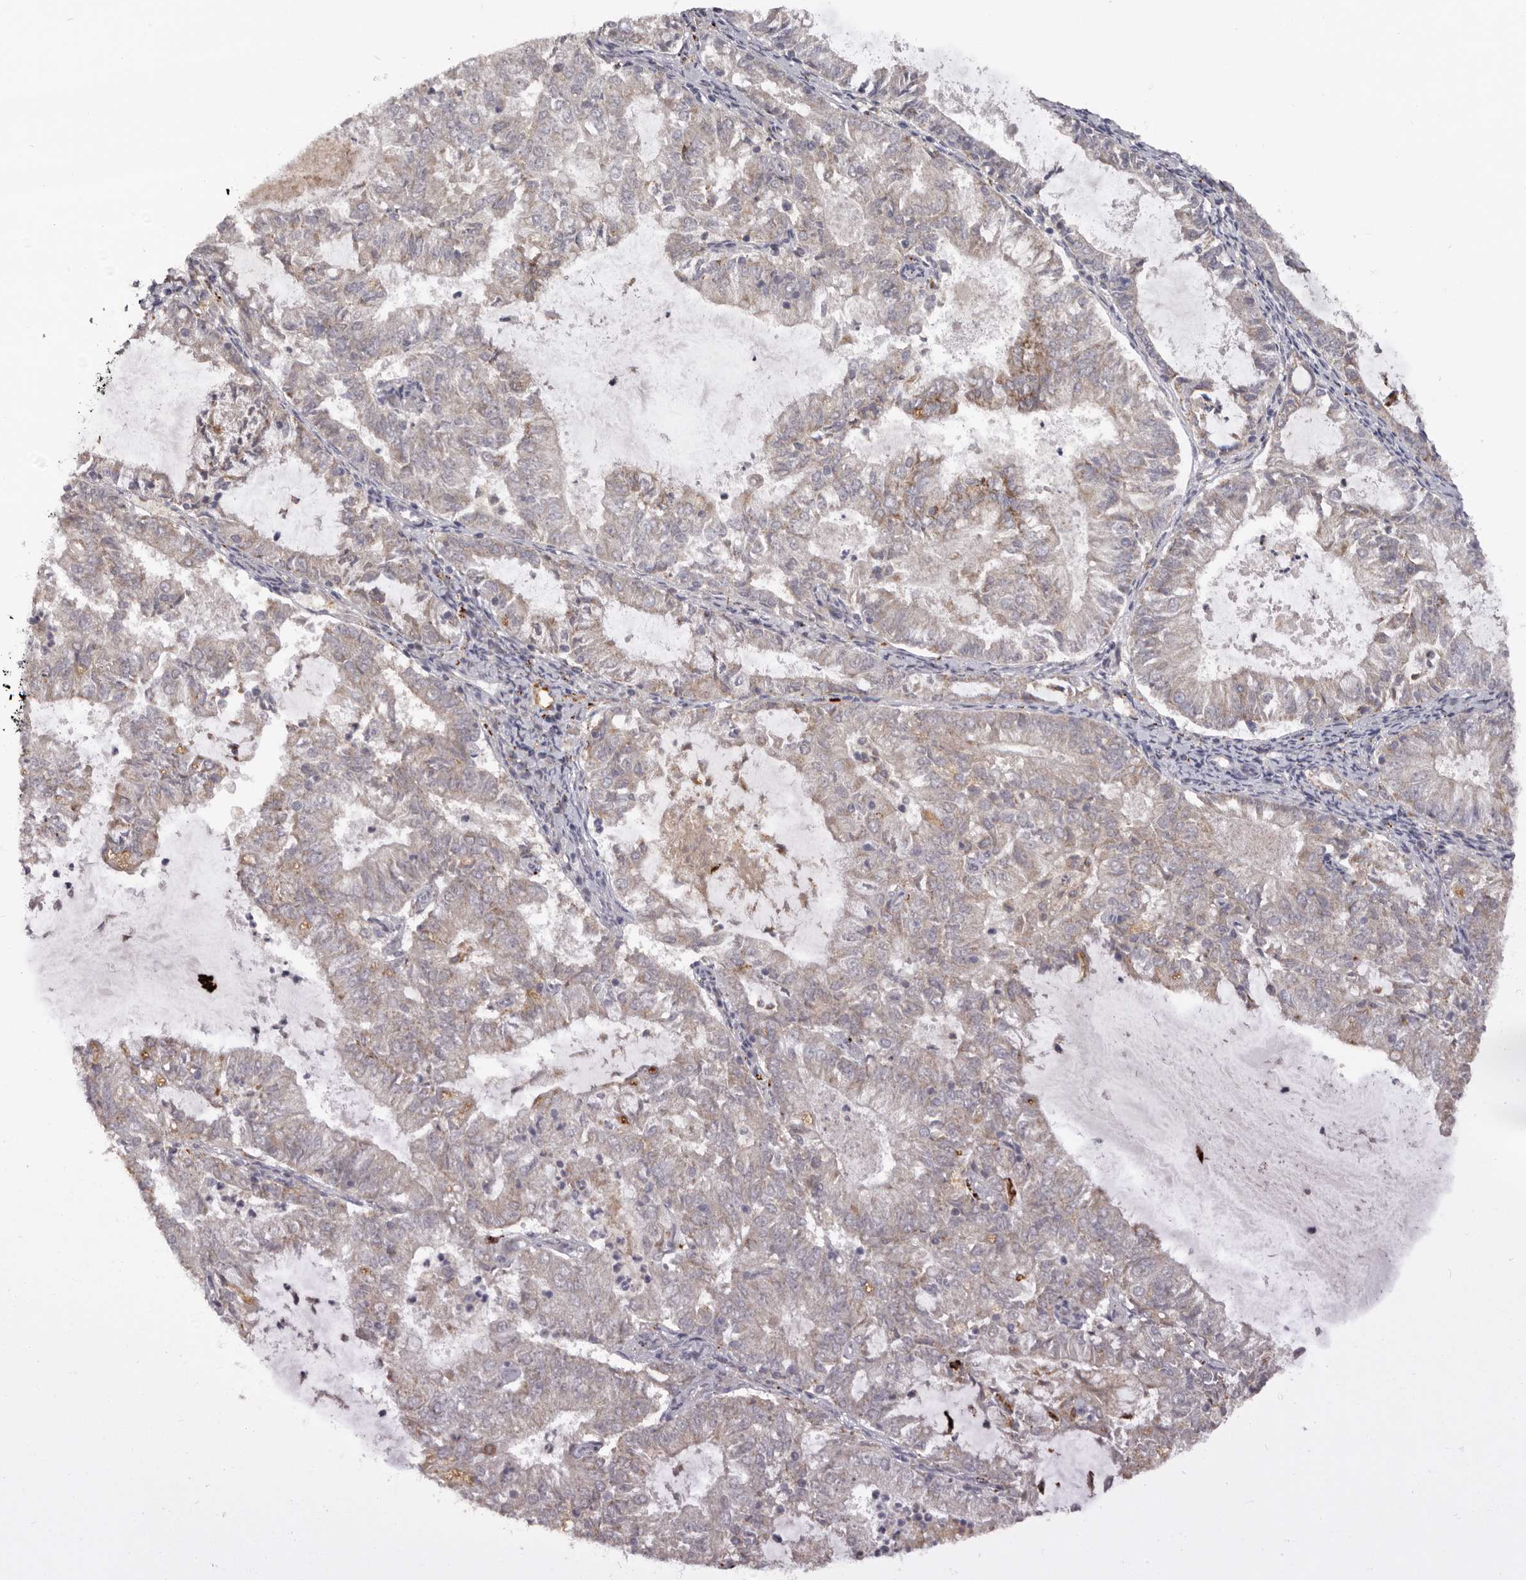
{"staining": {"intensity": "weak", "quantity": "<25%", "location": "cytoplasmic/membranous"}, "tissue": "endometrial cancer", "cell_type": "Tumor cells", "image_type": "cancer", "snomed": [{"axis": "morphology", "description": "Adenocarcinoma, NOS"}, {"axis": "topography", "description": "Endometrium"}], "caption": "The IHC histopathology image has no significant expression in tumor cells of endometrial cancer tissue.", "gene": "MECR", "patient": {"sex": "female", "age": 57}}